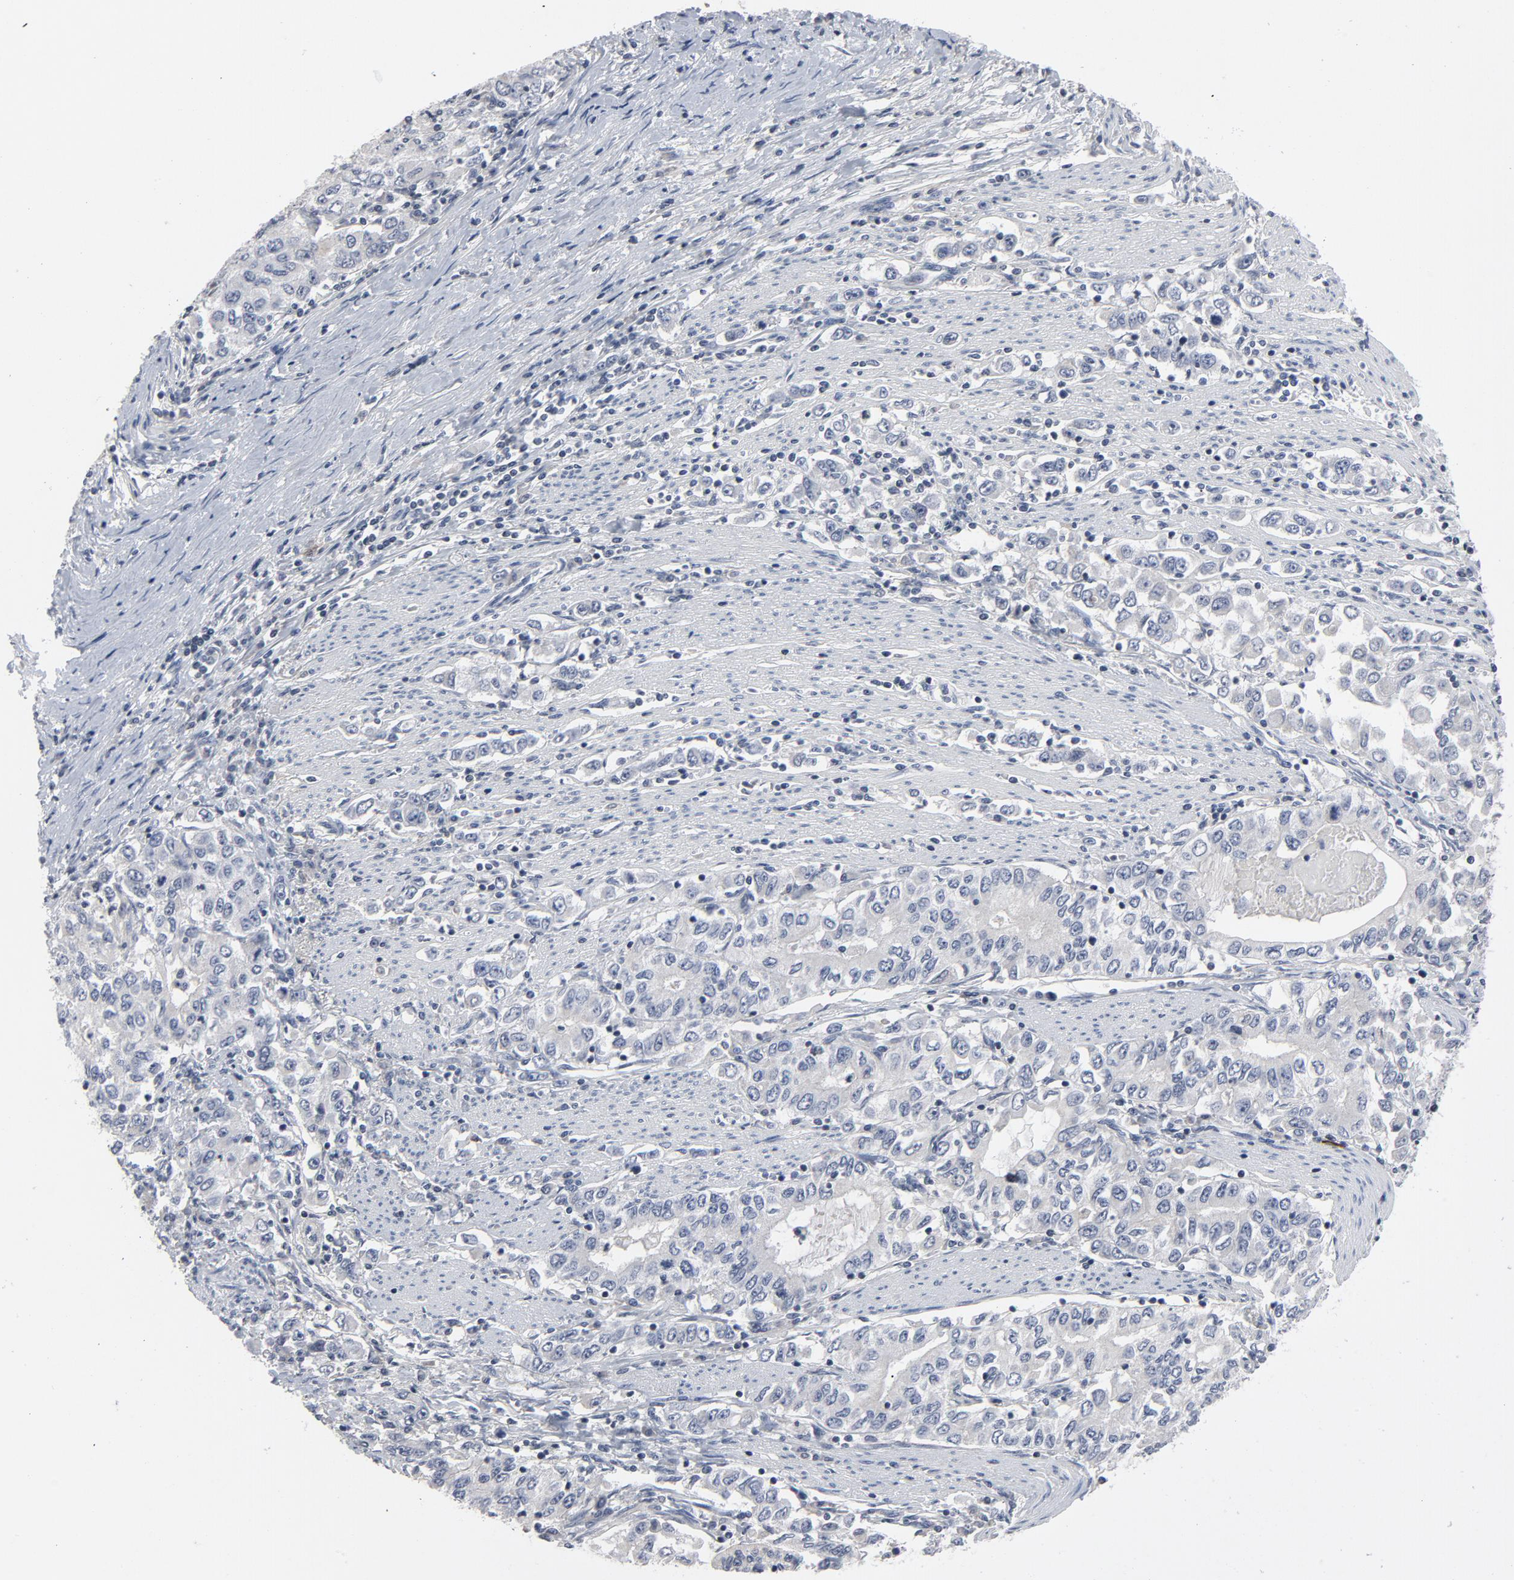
{"staining": {"intensity": "negative", "quantity": "none", "location": "none"}, "tissue": "stomach cancer", "cell_type": "Tumor cells", "image_type": "cancer", "snomed": [{"axis": "morphology", "description": "Adenocarcinoma, NOS"}, {"axis": "topography", "description": "Stomach, lower"}], "caption": "DAB immunohistochemical staining of human stomach cancer exhibits no significant expression in tumor cells.", "gene": "TCL1A", "patient": {"sex": "female", "age": 72}}